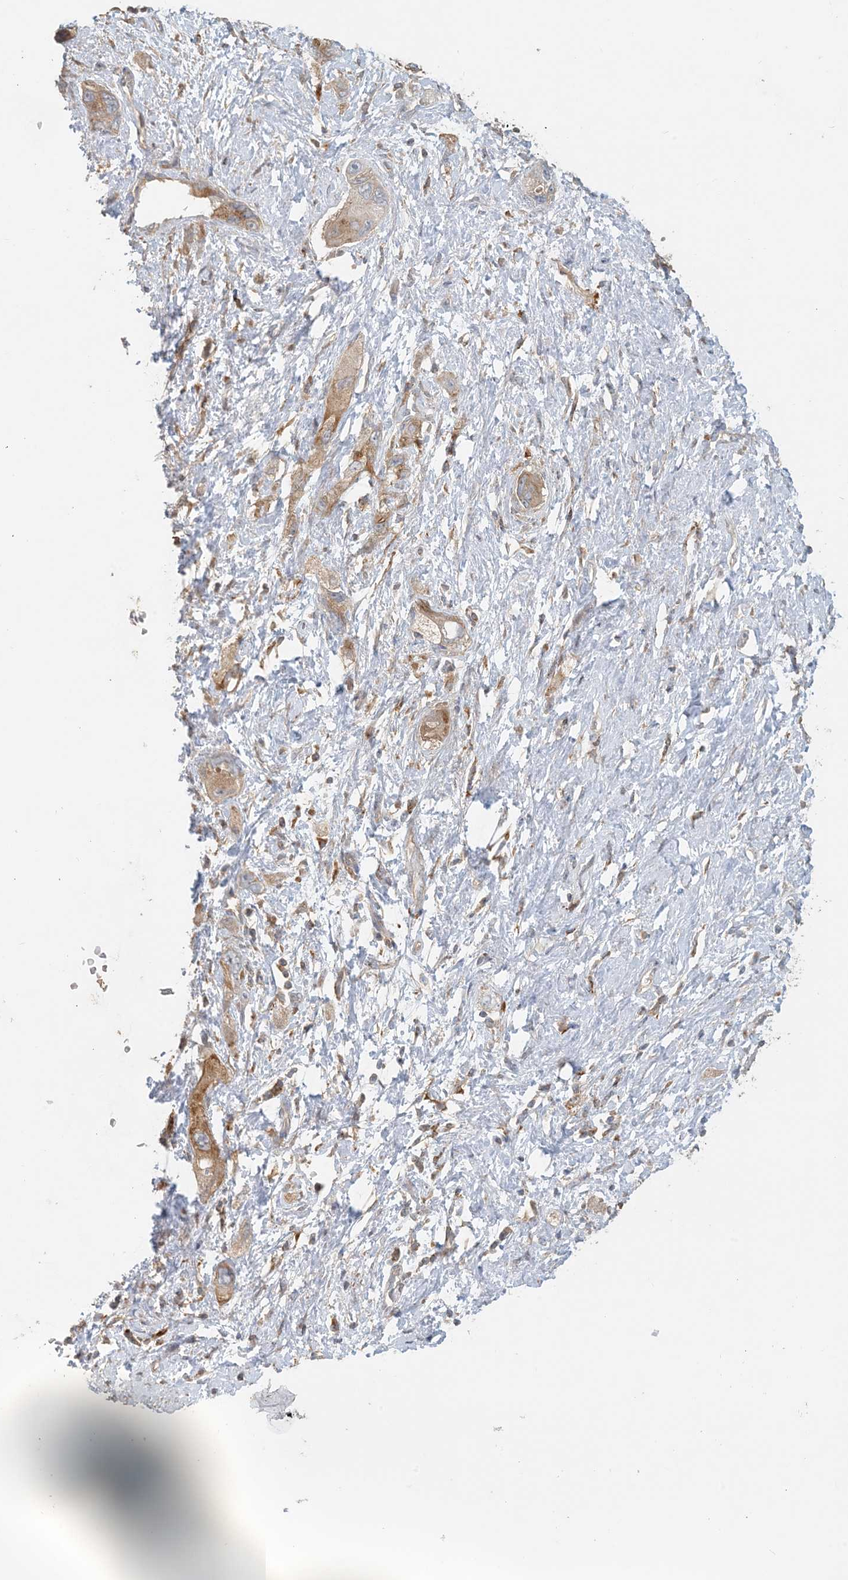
{"staining": {"intensity": "moderate", "quantity": ">75%", "location": "cytoplasmic/membranous"}, "tissue": "pancreatic cancer", "cell_type": "Tumor cells", "image_type": "cancer", "snomed": [{"axis": "morphology", "description": "Adenocarcinoma, NOS"}, {"axis": "topography", "description": "Pancreas"}], "caption": "Pancreatic cancer stained with DAB (3,3'-diaminobenzidine) immunohistochemistry (IHC) displays medium levels of moderate cytoplasmic/membranous staining in approximately >75% of tumor cells. The staining was performed using DAB to visualize the protein expression in brown, while the nuclei were stained in blue with hematoxylin (Magnification: 20x).", "gene": "SPPL2A", "patient": {"sex": "female", "age": 73}}